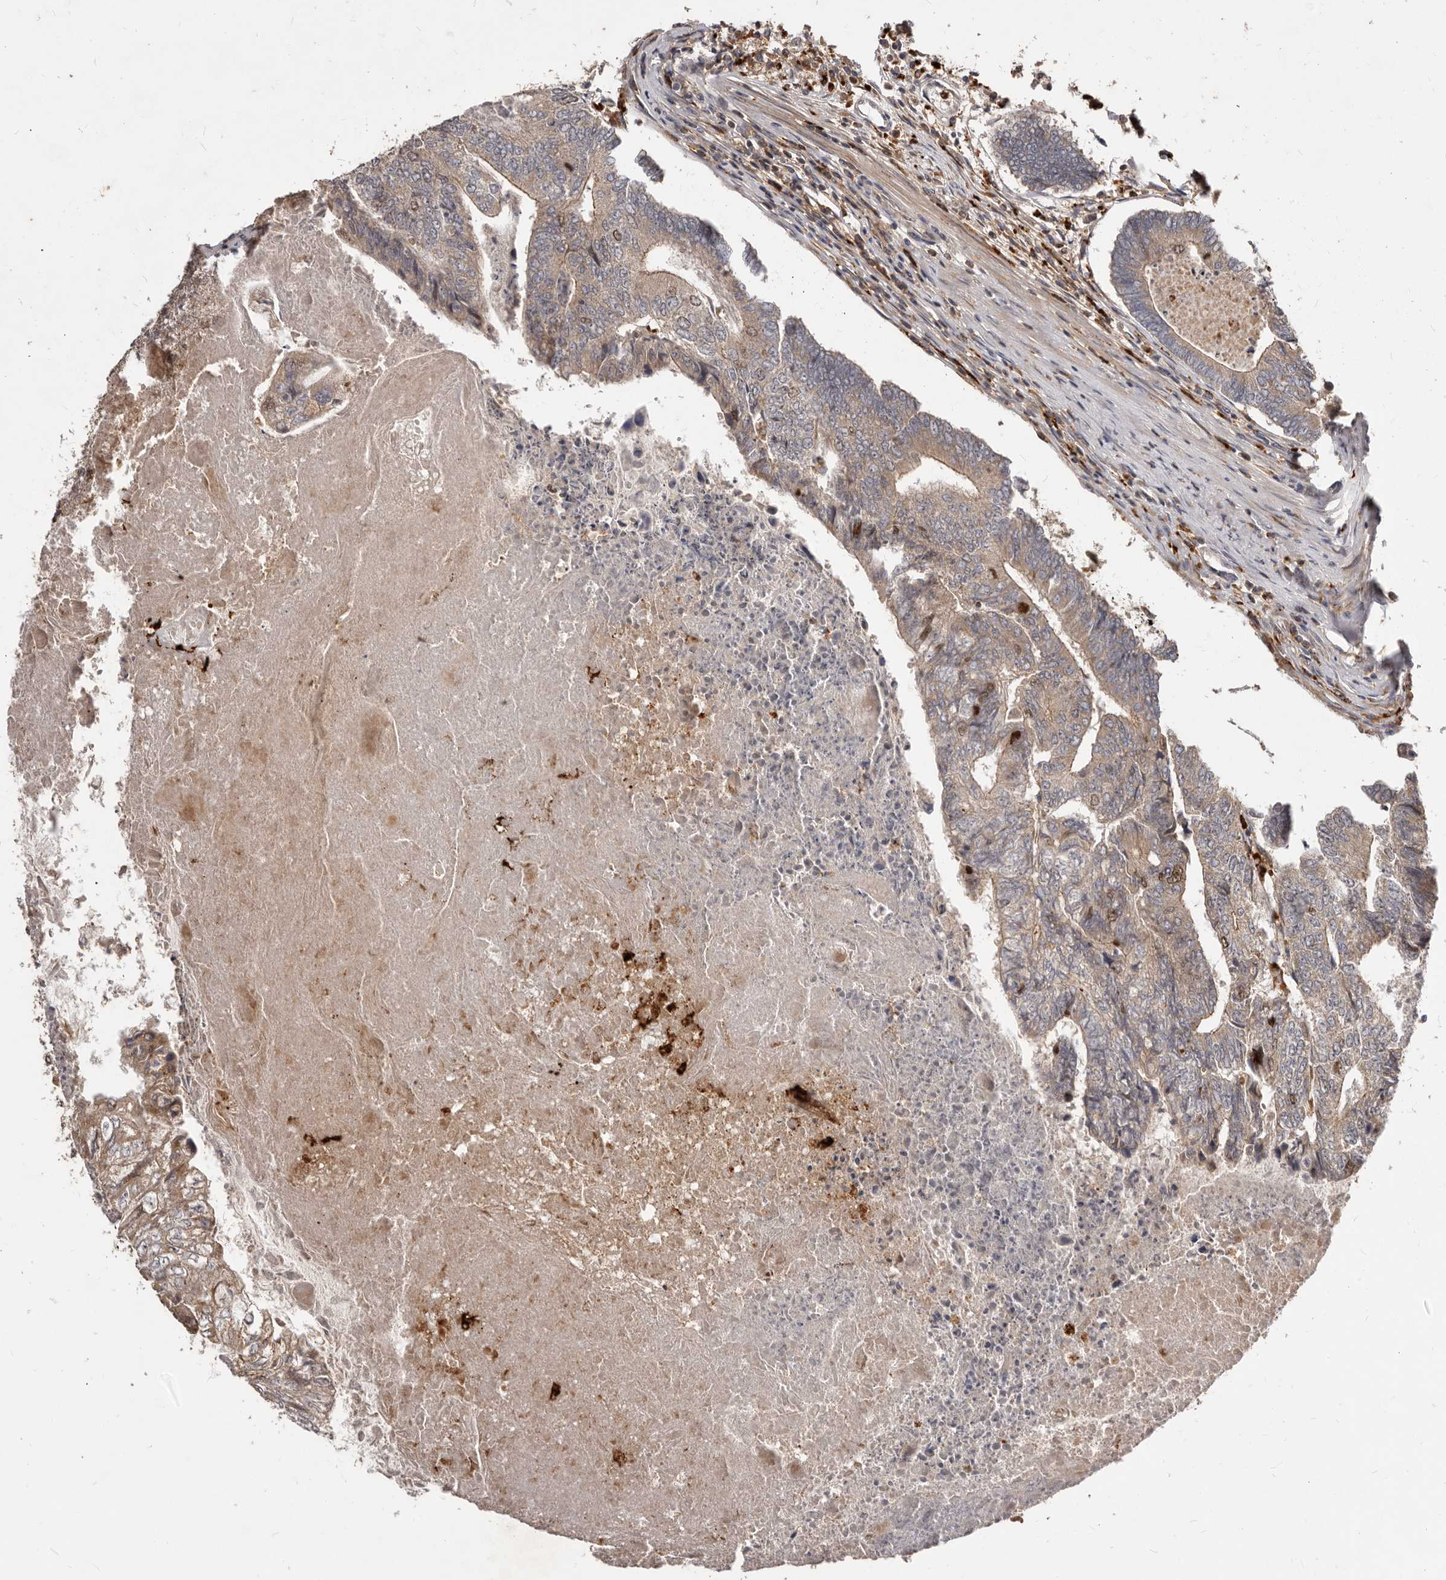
{"staining": {"intensity": "weak", "quantity": "25%-75%", "location": "cytoplasmic/membranous,nuclear"}, "tissue": "colorectal cancer", "cell_type": "Tumor cells", "image_type": "cancer", "snomed": [{"axis": "morphology", "description": "Adenocarcinoma, NOS"}, {"axis": "topography", "description": "Colon"}], "caption": "Protein expression analysis of colorectal cancer (adenocarcinoma) displays weak cytoplasmic/membranous and nuclear staining in approximately 25%-75% of tumor cells.", "gene": "RNF187", "patient": {"sex": "female", "age": 67}}